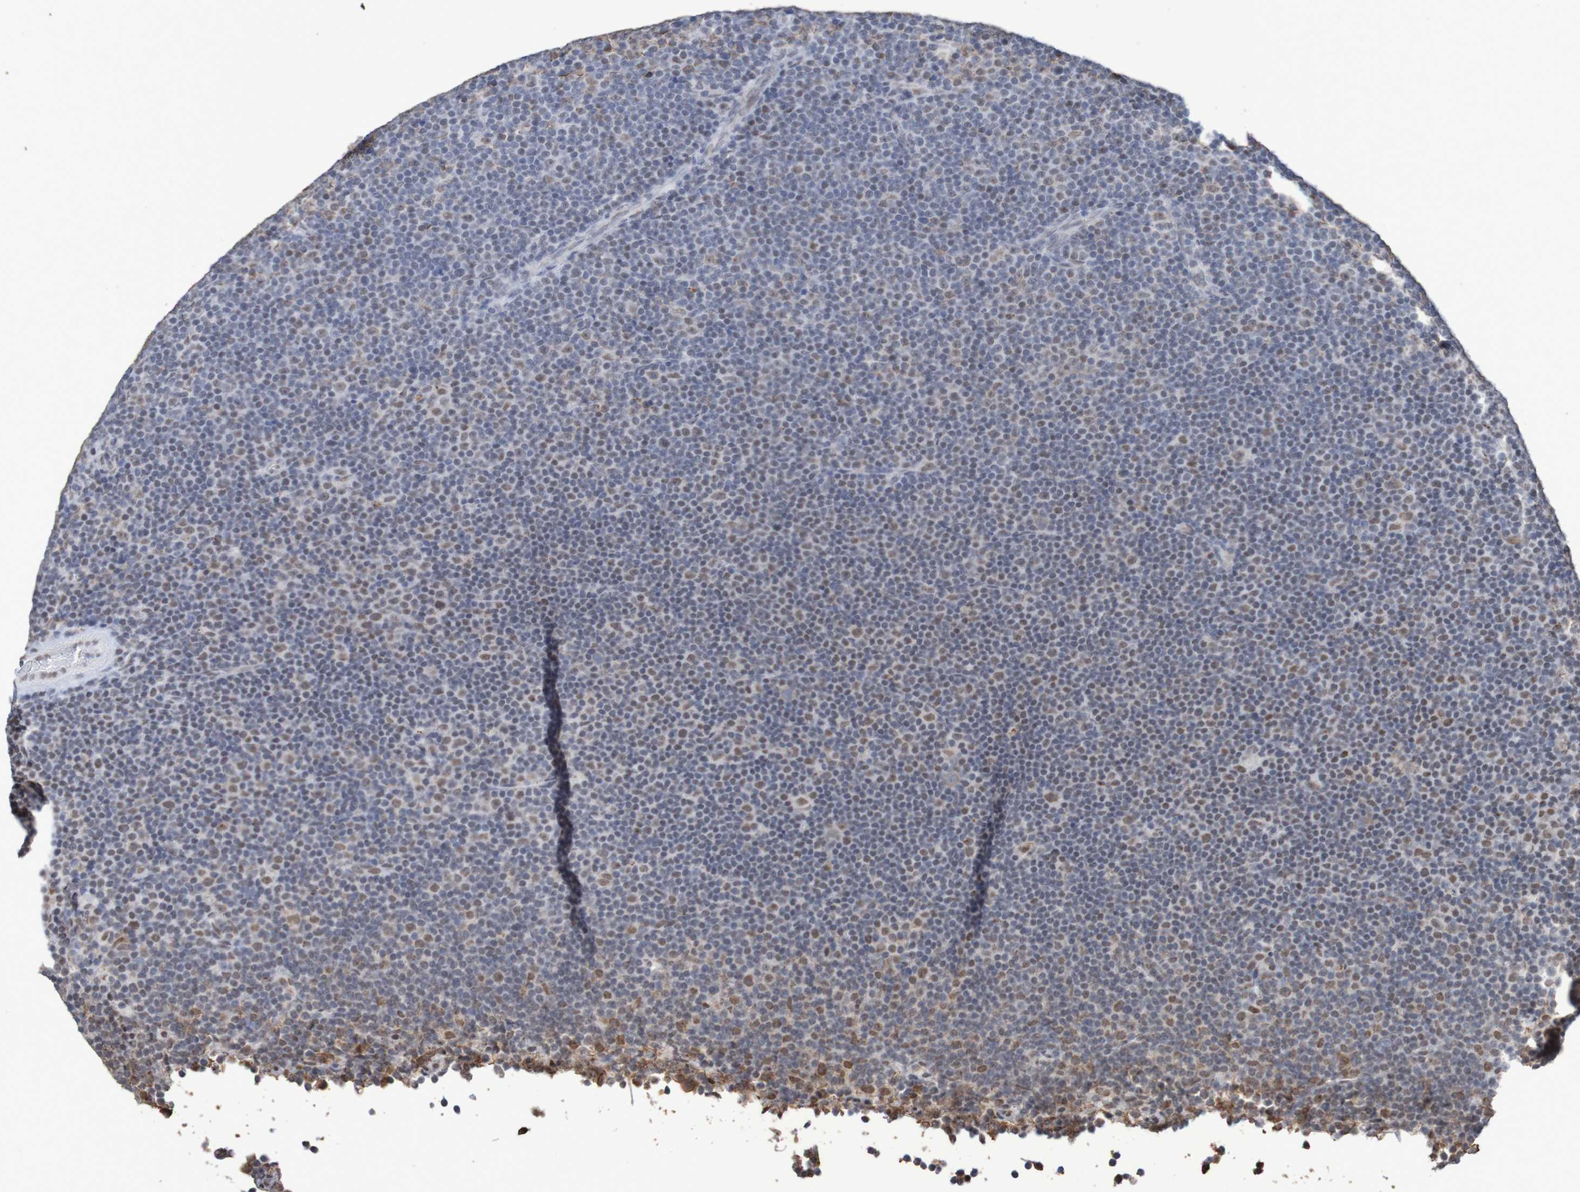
{"staining": {"intensity": "negative", "quantity": "none", "location": "none"}, "tissue": "lymphoma", "cell_type": "Tumor cells", "image_type": "cancer", "snomed": [{"axis": "morphology", "description": "Malignant lymphoma, non-Hodgkin's type, Low grade"}, {"axis": "topography", "description": "Lymph node"}], "caption": "The immunohistochemistry histopathology image has no significant staining in tumor cells of lymphoma tissue. The staining is performed using DAB (3,3'-diaminobenzidine) brown chromogen with nuclei counter-stained in using hematoxylin.", "gene": "MRTFB", "patient": {"sex": "female", "age": 67}}